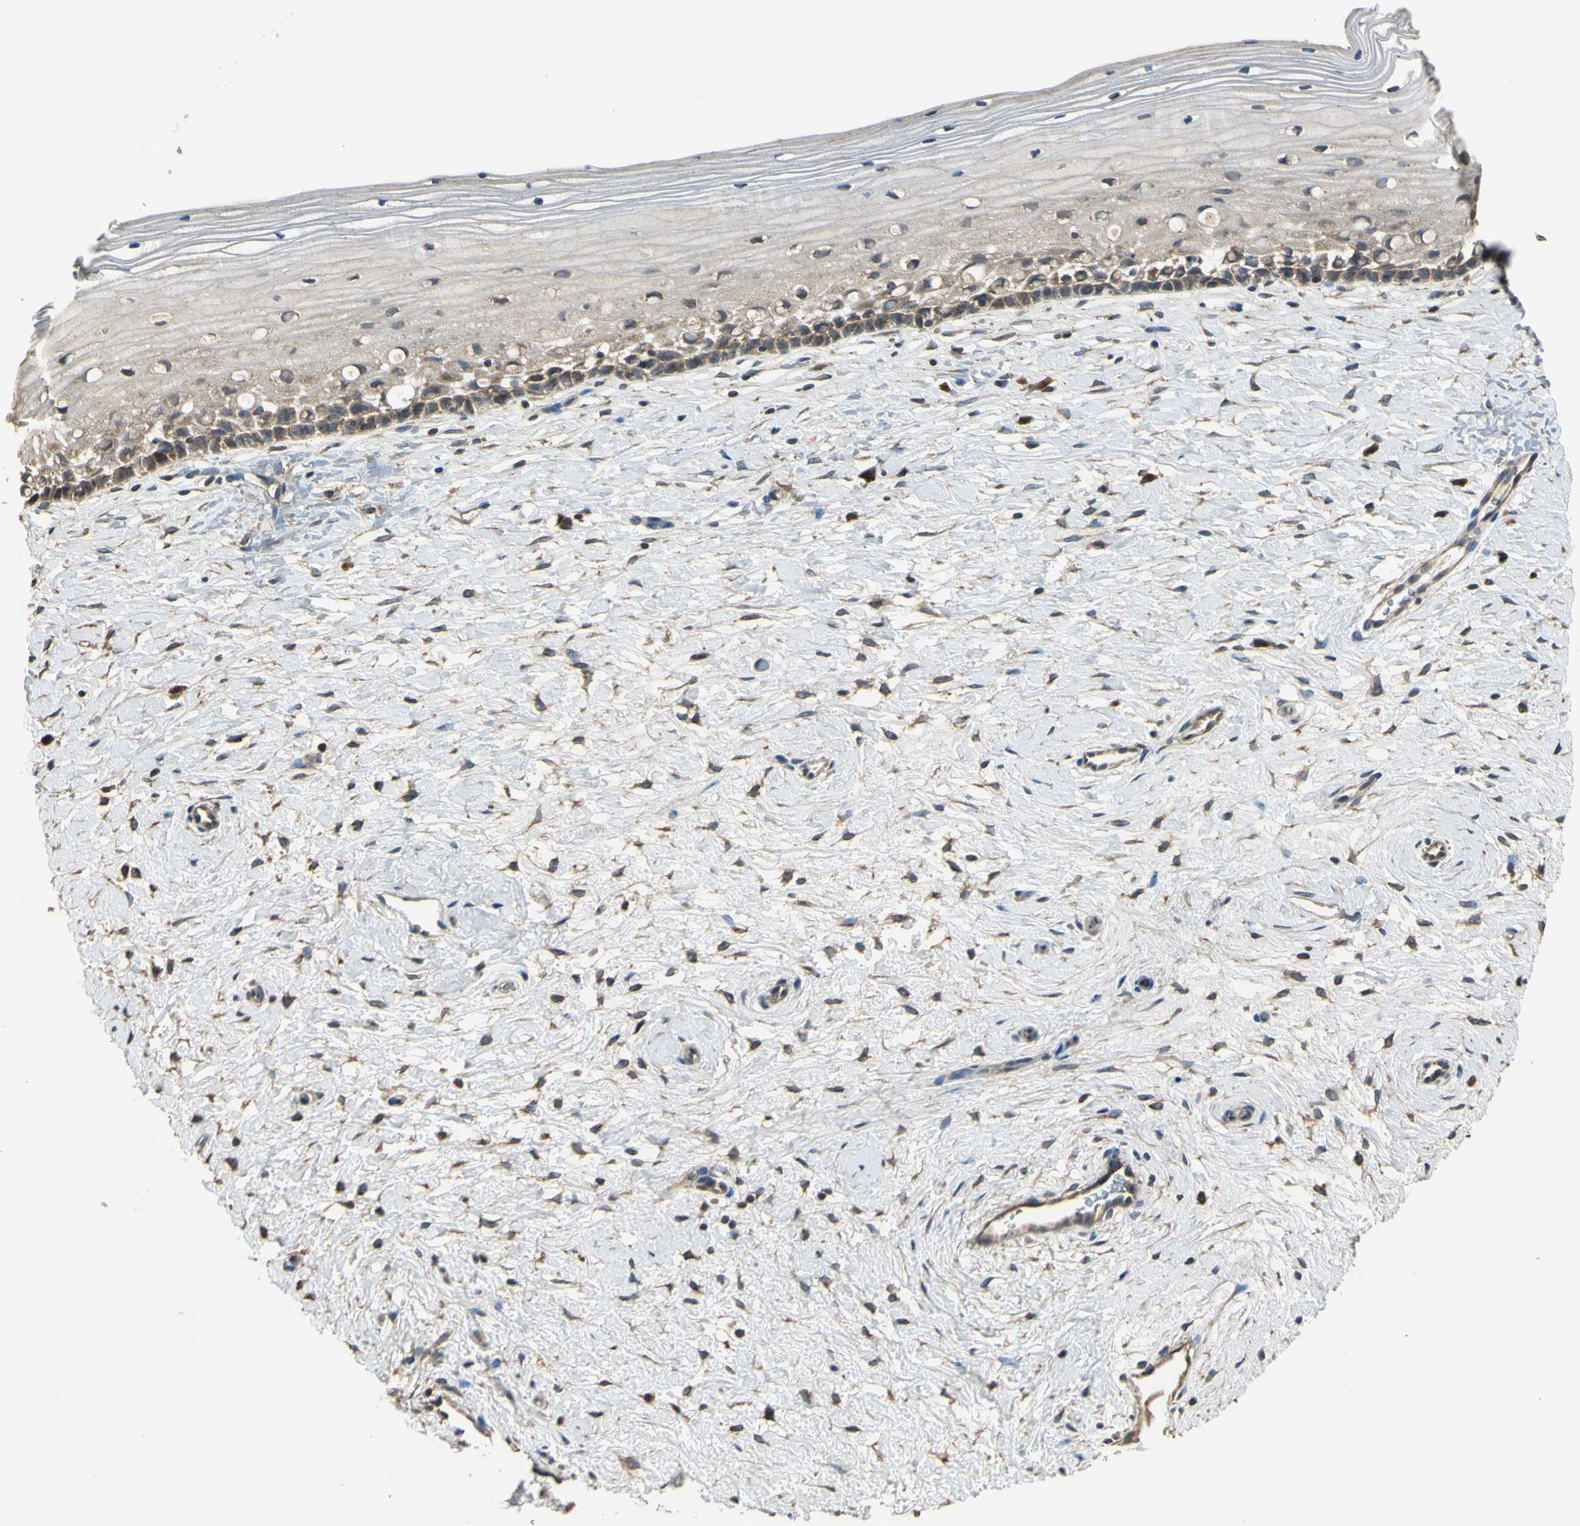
{"staining": {"intensity": "moderate", "quantity": "25%-75%", "location": "cytoplasmic/membranous"}, "tissue": "cervix", "cell_type": "Glandular cells", "image_type": "normal", "snomed": [{"axis": "morphology", "description": "Normal tissue, NOS"}, {"axis": "topography", "description": "Cervix"}], "caption": "Cervix stained with immunohistochemistry shows moderate cytoplasmic/membranous expression in approximately 25%-75% of glandular cells. The staining was performed using DAB to visualize the protein expression in brown, while the nuclei were stained in blue with hematoxylin (Magnification: 20x).", "gene": "STX18", "patient": {"sex": "female", "age": 39}}